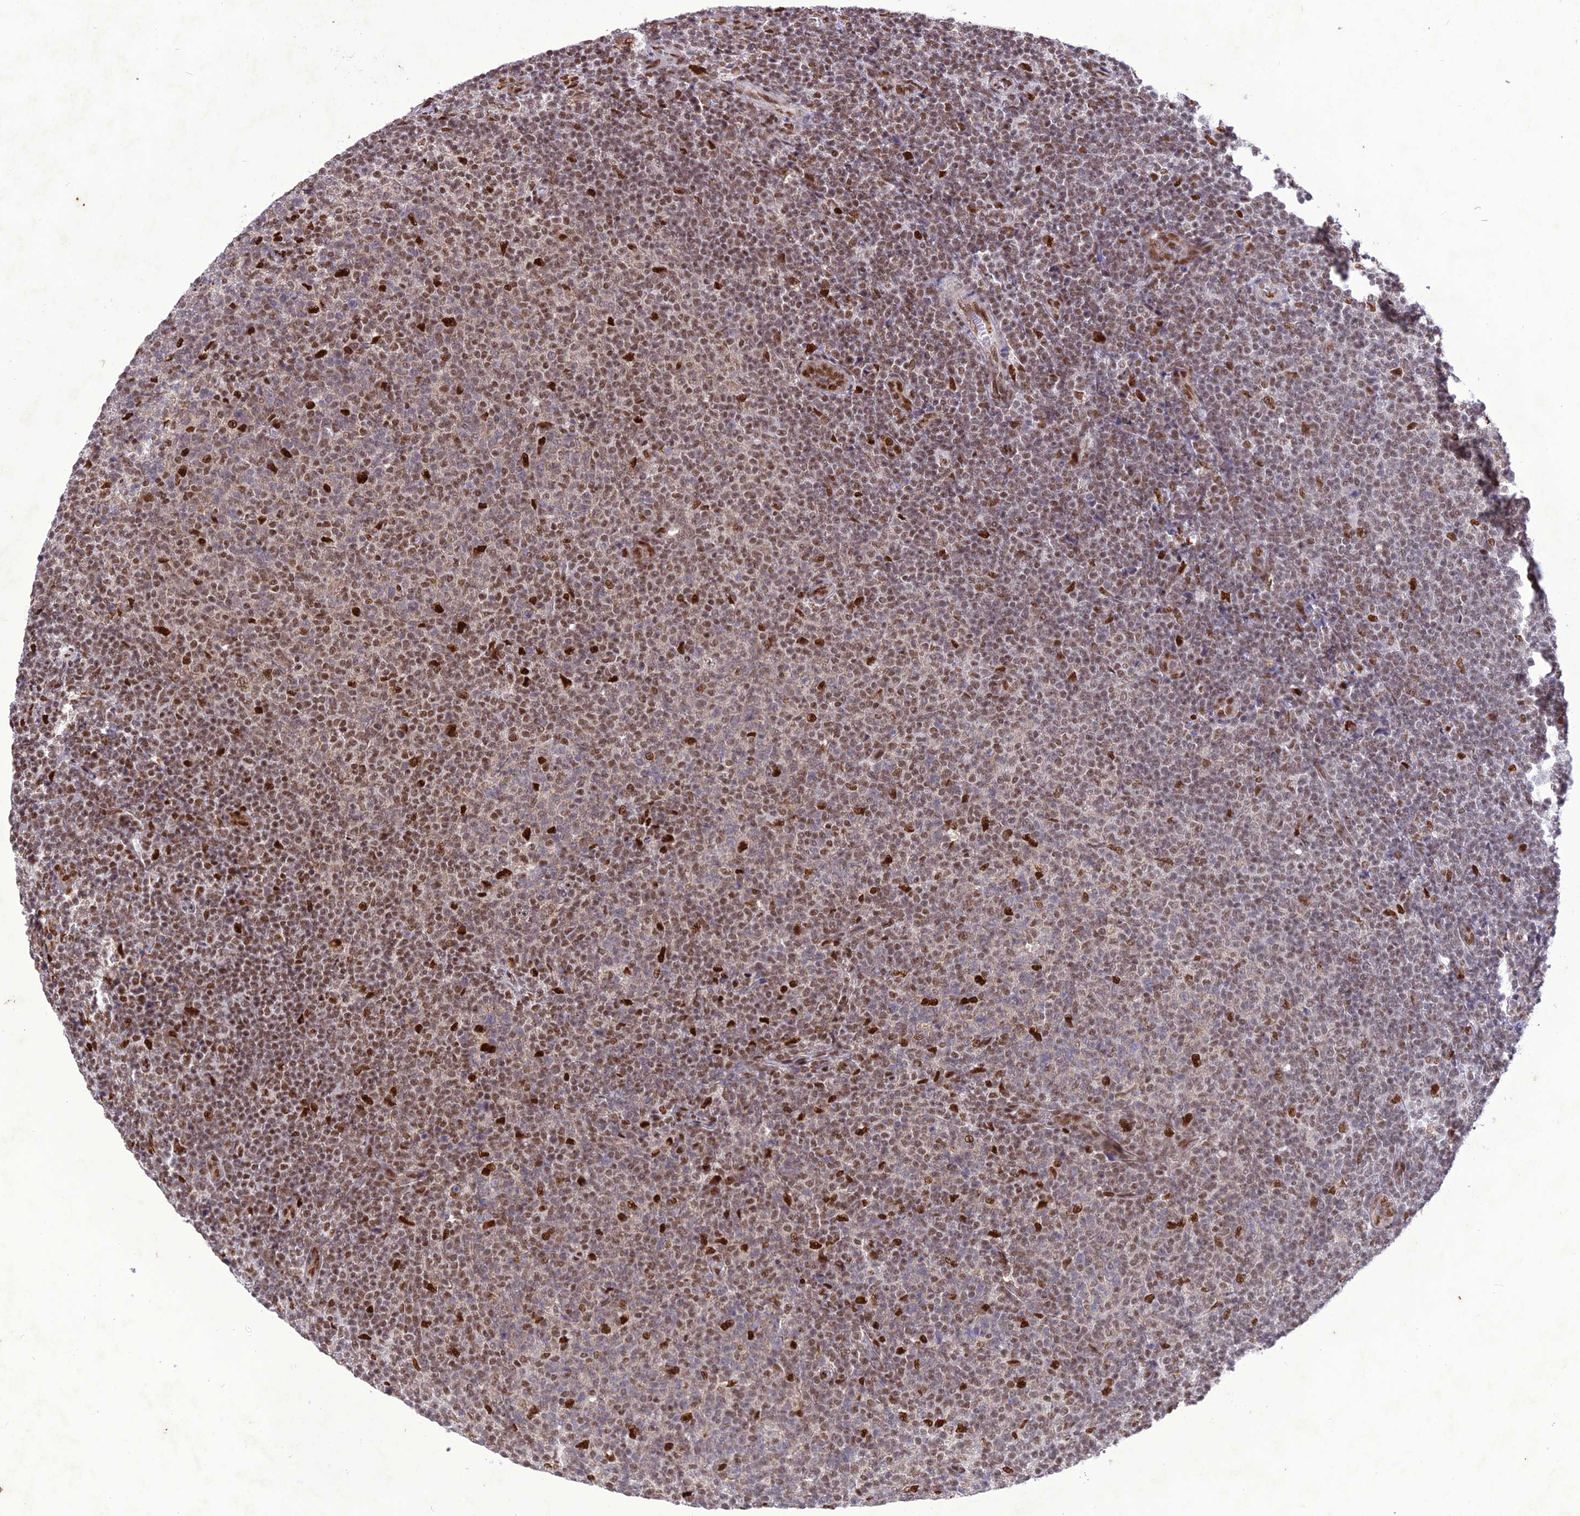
{"staining": {"intensity": "moderate", "quantity": "25%-75%", "location": "nuclear"}, "tissue": "lymphoma", "cell_type": "Tumor cells", "image_type": "cancer", "snomed": [{"axis": "morphology", "description": "Malignant lymphoma, non-Hodgkin's type, Low grade"}, {"axis": "topography", "description": "Lymph node"}], "caption": "There is medium levels of moderate nuclear positivity in tumor cells of lymphoma, as demonstrated by immunohistochemical staining (brown color).", "gene": "DDX1", "patient": {"sex": "male", "age": 66}}